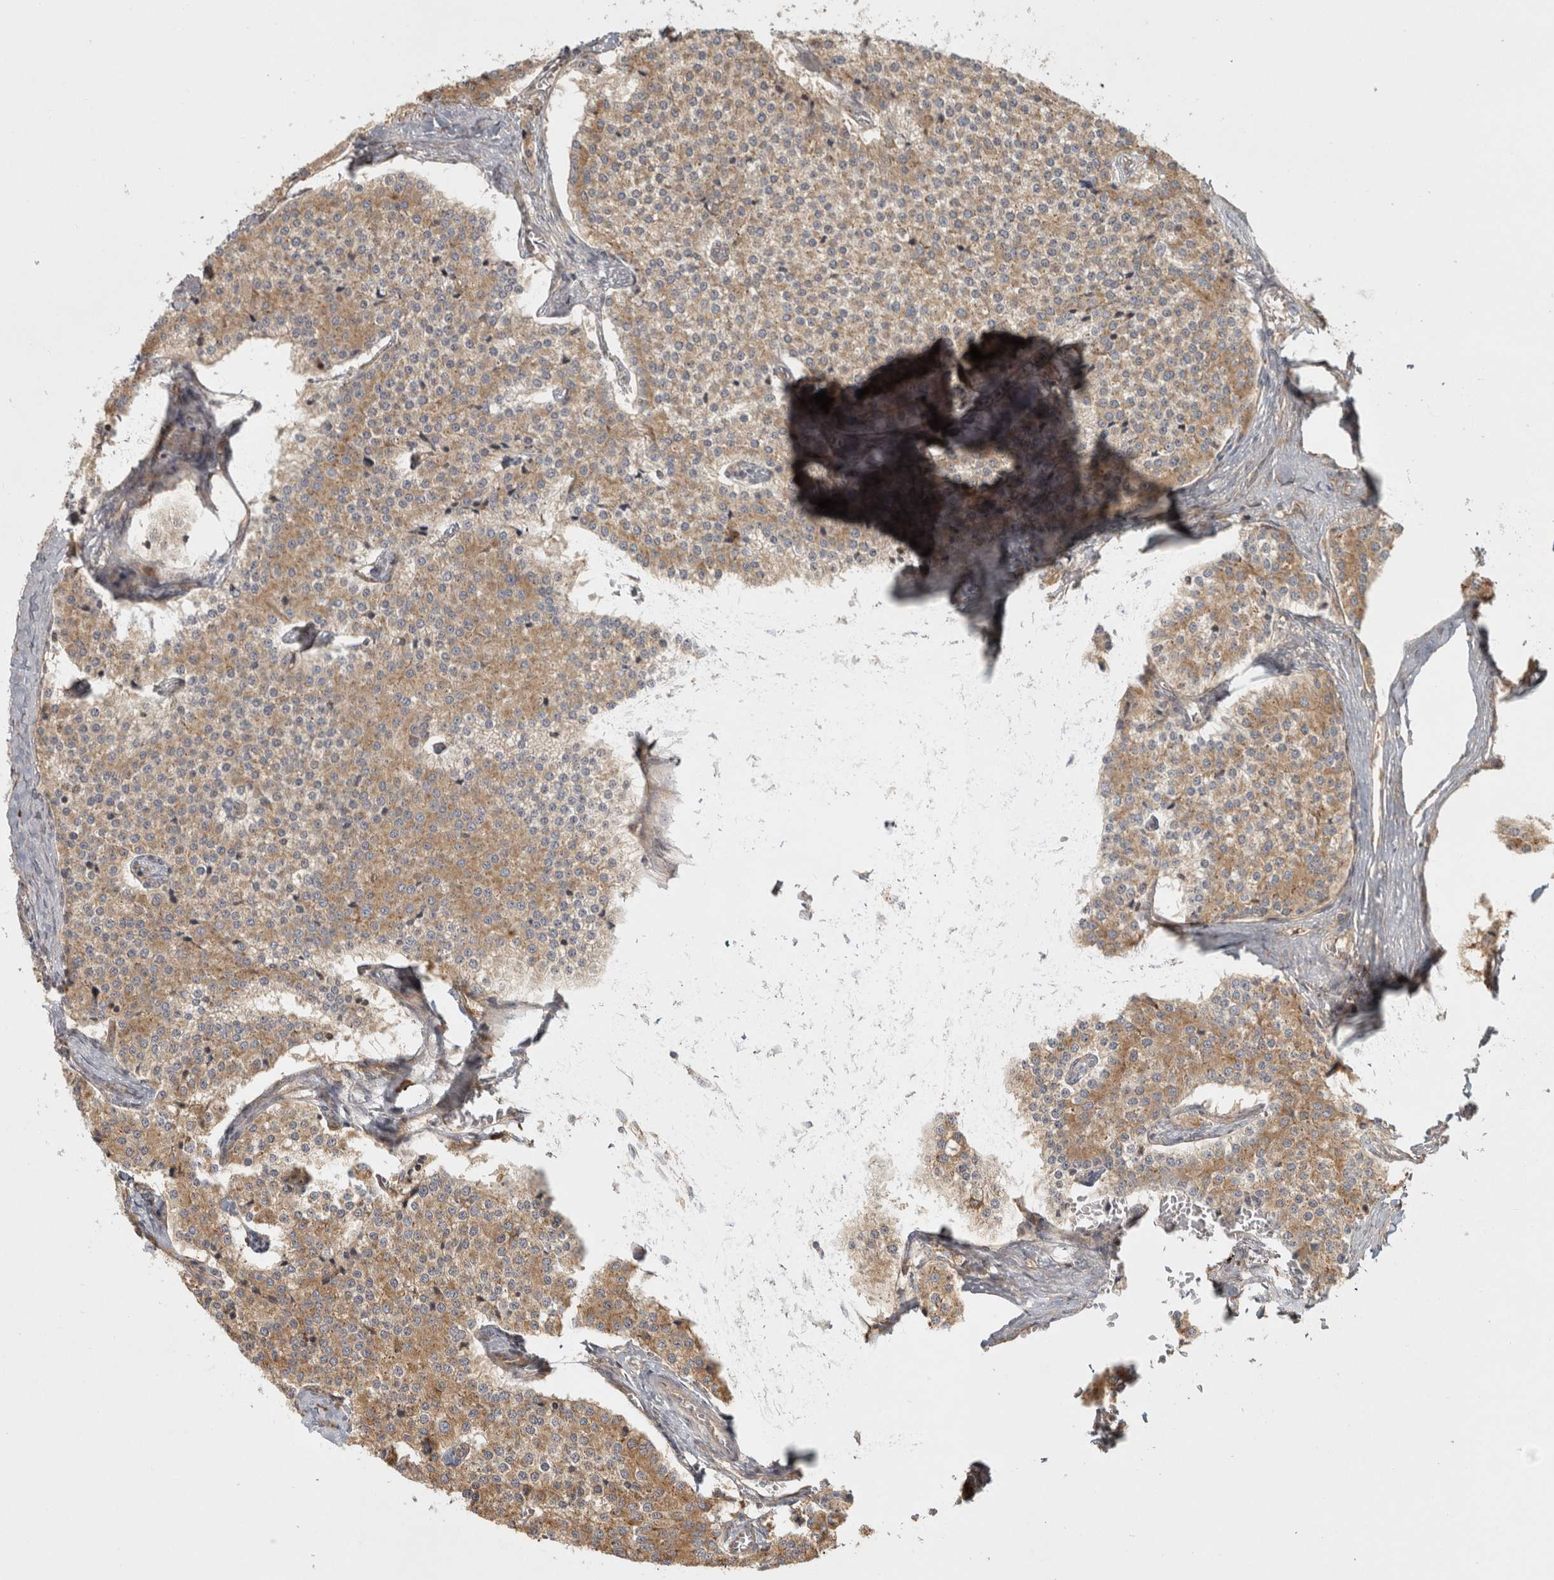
{"staining": {"intensity": "moderate", "quantity": ">75%", "location": "cytoplasmic/membranous"}, "tissue": "carcinoid", "cell_type": "Tumor cells", "image_type": "cancer", "snomed": [{"axis": "morphology", "description": "Carcinoid, malignant, NOS"}, {"axis": "topography", "description": "Colon"}], "caption": "The histopathology image exhibits a brown stain indicating the presence of a protein in the cytoplasmic/membranous of tumor cells in carcinoid.", "gene": "CAMSAP2", "patient": {"sex": "female", "age": 52}}